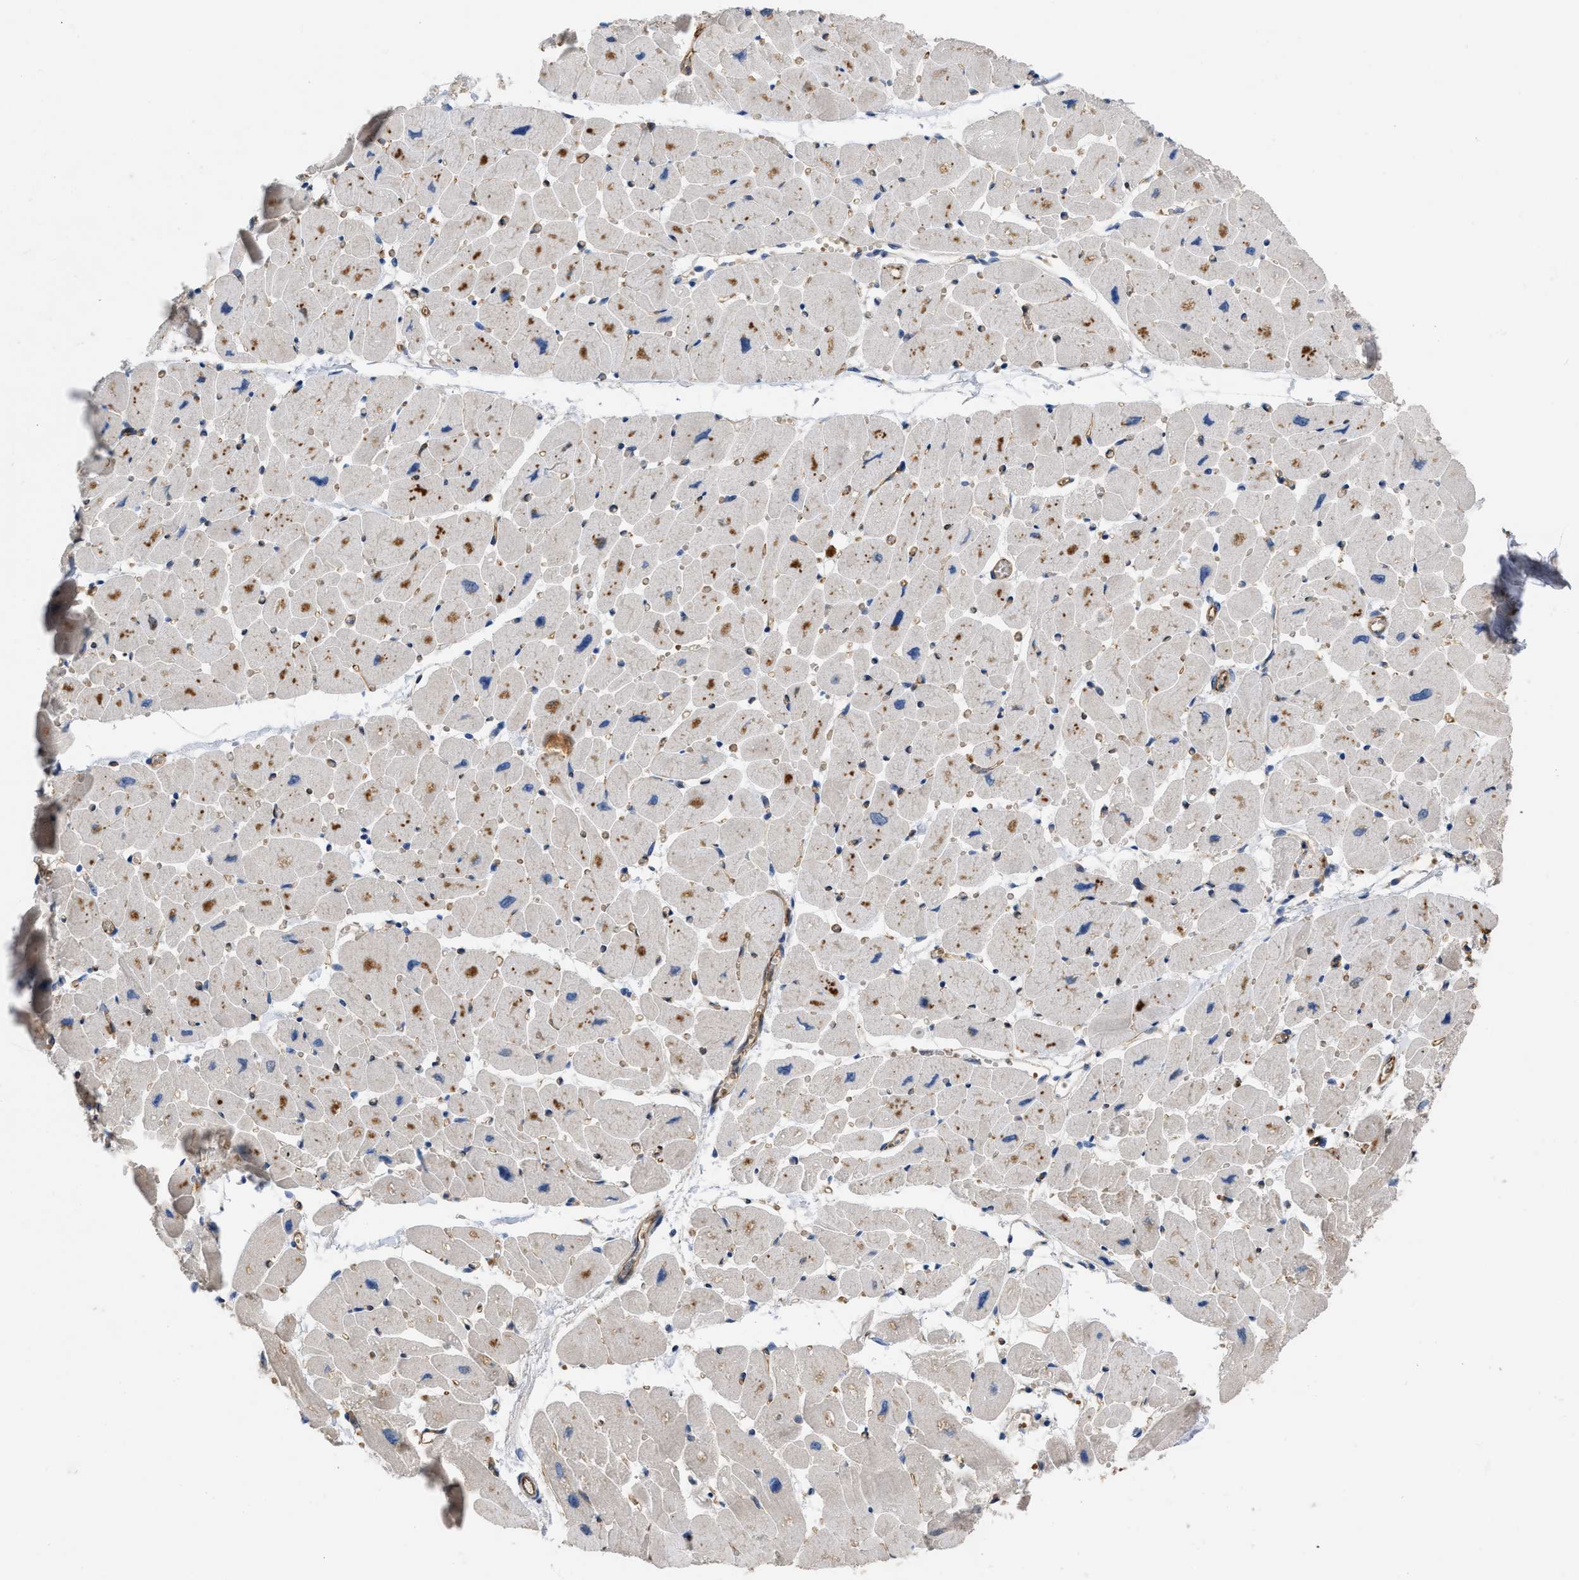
{"staining": {"intensity": "moderate", "quantity": "25%-75%", "location": "cytoplasmic/membranous"}, "tissue": "heart muscle", "cell_type": "Cardiomyocytes", "image_type": "normal", "snomed": [{"axis": "morphology", "description": "Normal tissue, NOS"}, {"axis": "topography", "description": "Heart"}], "caption": "Brown immunohistochemical staining in unremarkable heart muscle reveals moderate cytoplasmic/membranous staining in approximately 25%-75% of cardiomyocytes.", "gene": "SLC4A11", "patient": {"sex": "female", "age": 54}}